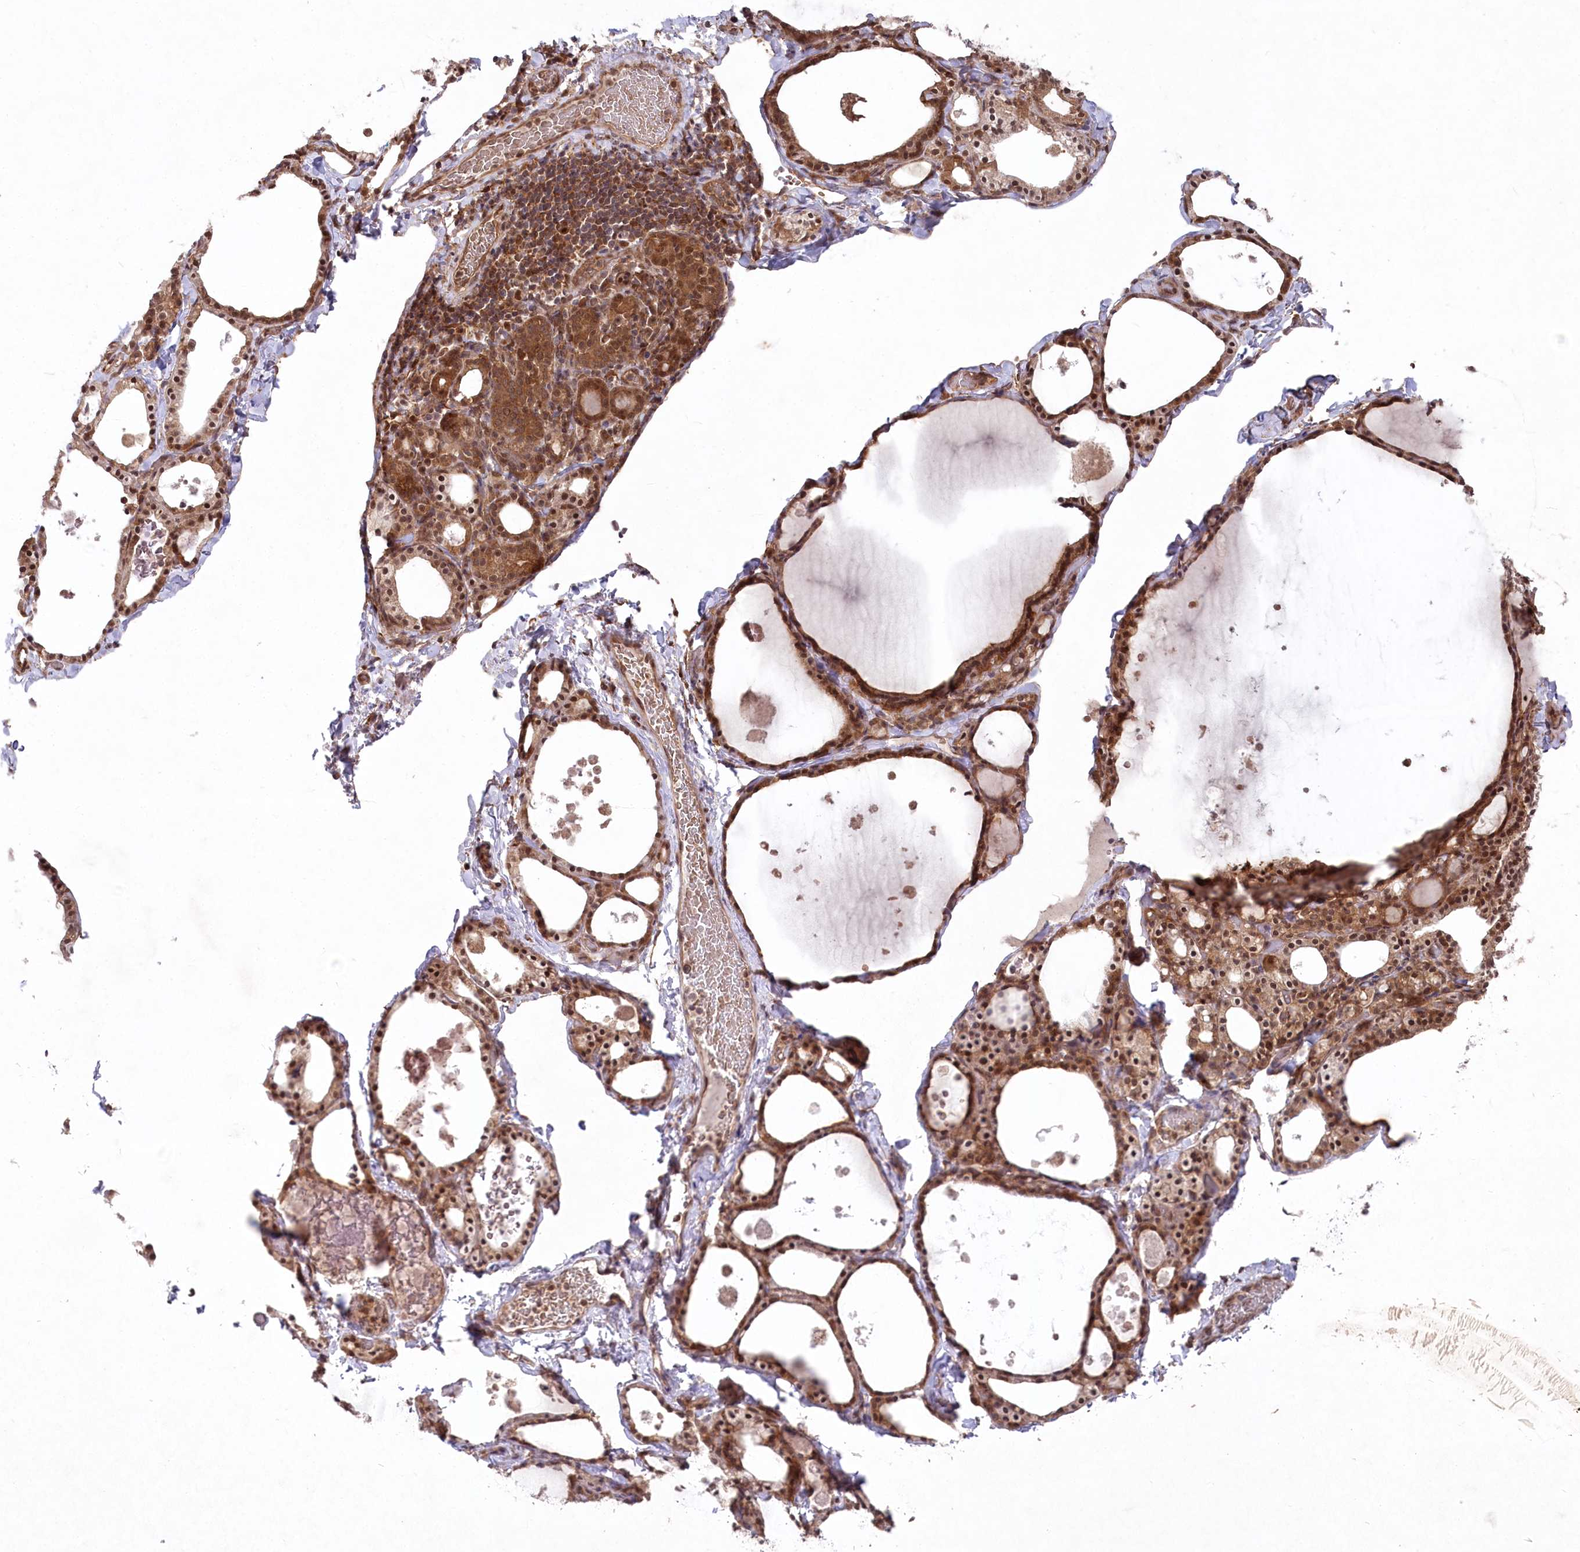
{"staining": {"intensity": "moderate", "quantity": ">75%", "location": "cytoplasmic/membranous,nuclear"}, "tissue": "thyroid gland", "cell_type": "Glandular cells", "image_type": "normal", "snomed": [{"axis": "morphology", "description": "Normal tissue, NOS"}, {"axis": "topography", "description": "Thyroid gland"}], "caption": "Protein expression analysis of benign human thyroid gland reveals moderate cytoplasmic/membranous,nuclear expression in about >75% of glandular cells.", "gene": "PSMA1", "patient": {"sex": "male", "age": 56}}